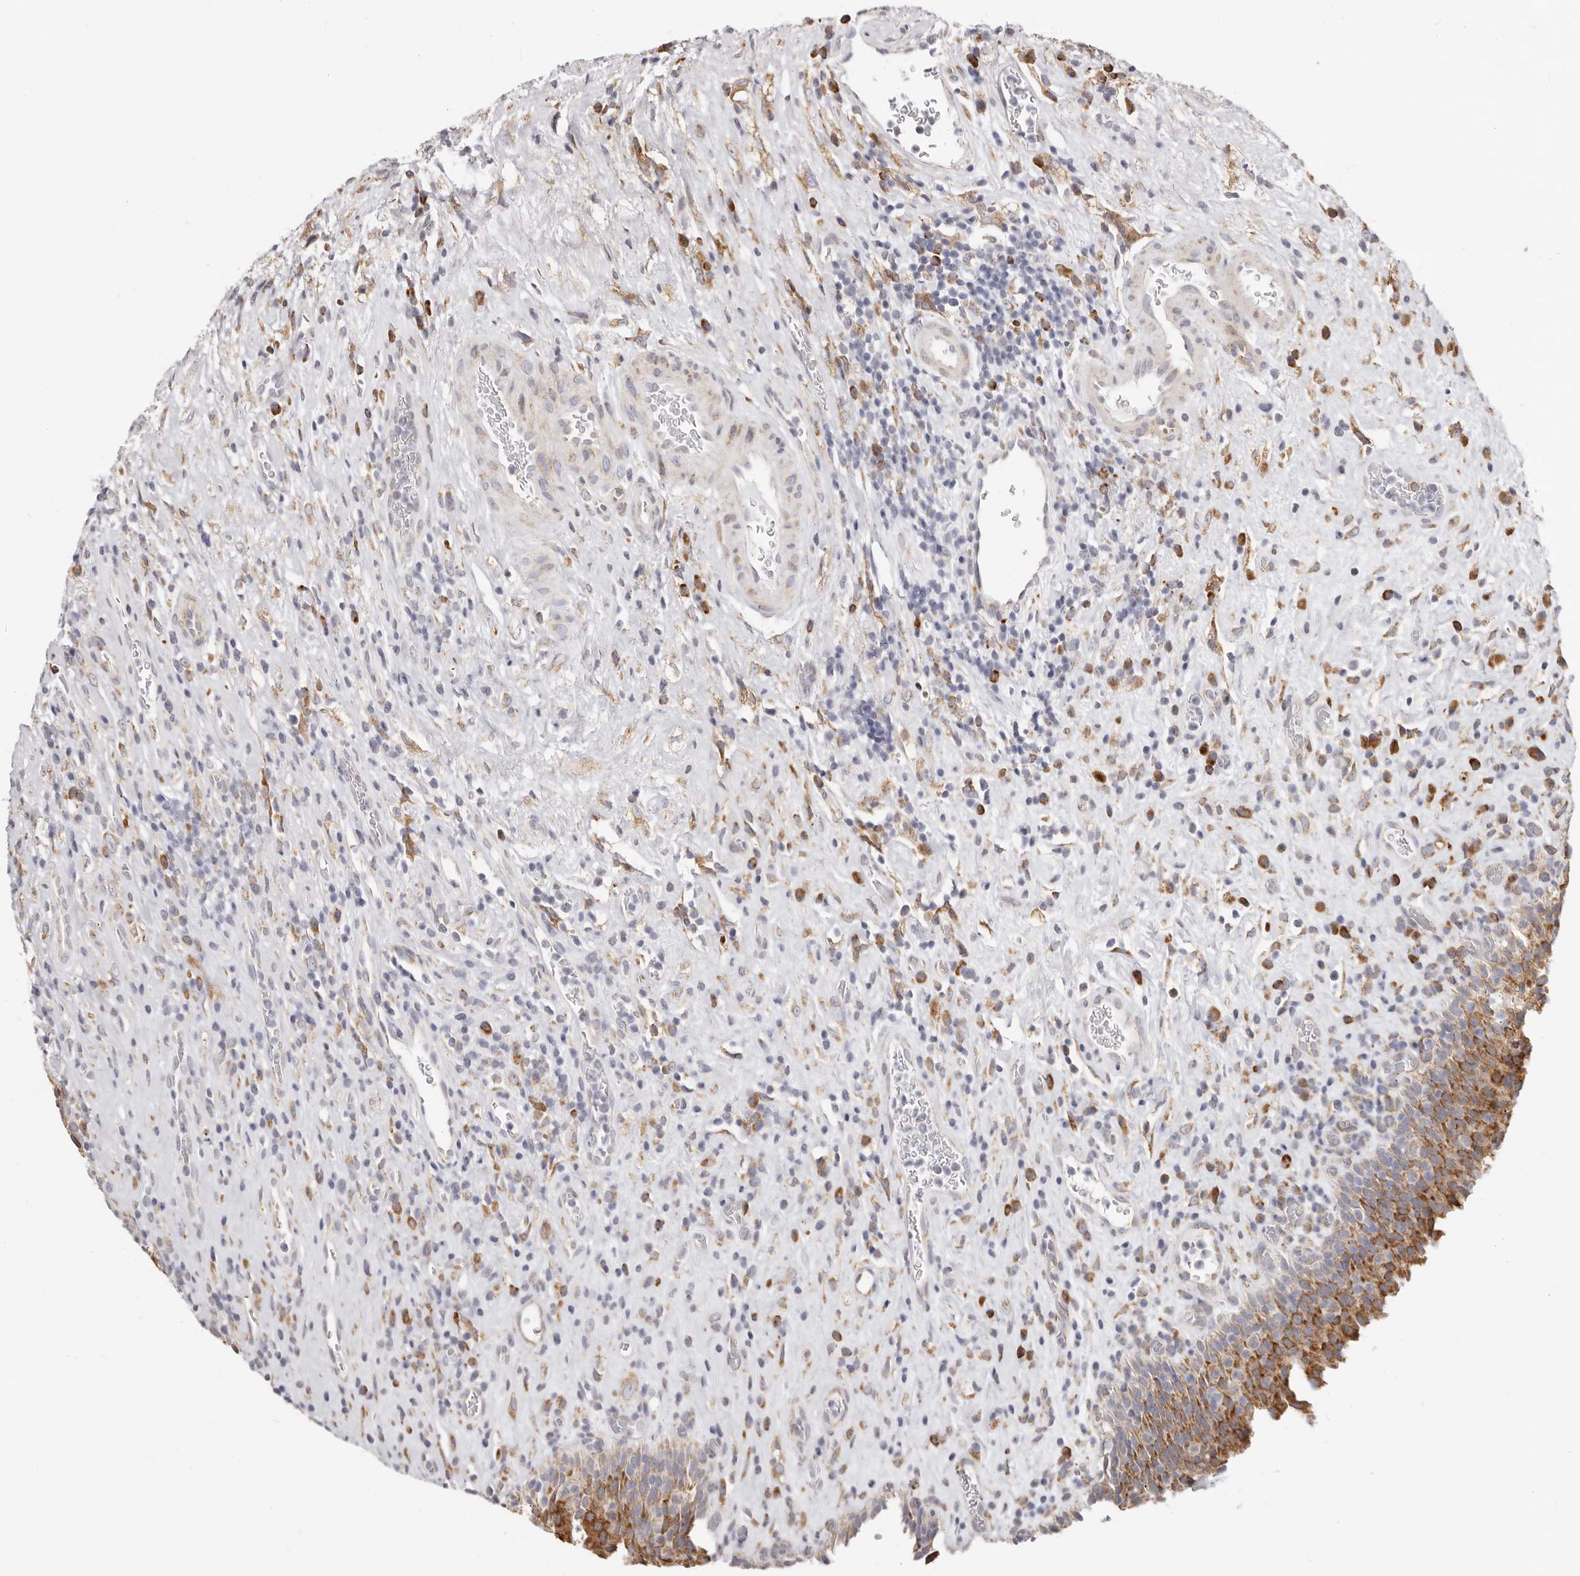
{"staining": {"intensity": "strong", "quantity": "25%-75%", "location": "cytoplasmic/membranous"}, "tissue": "urinary bladder", "cell_type": "Urothelial cells", "image_type": "normal", "snomed": [{"axis": "morphology", "description": "Normal tissue, NOS"}, {"axis": "morphology", "description": "Inflammation, NOS"}, {"axis": "topography", "description": "Urinary bladder"}], "caption": "Immunohistochemical staining of unremarkable urinary bladder exhibits high levels of strong cytoplasmic/membranous expression in approximately 25%-75% of urothelial cells. (DAB (3,3'-diaminobenzidine) = brown stain, brightfield microscopy at high magnification).", "gene": "IL32", "patient": {"sex": "female", "age": 75}}